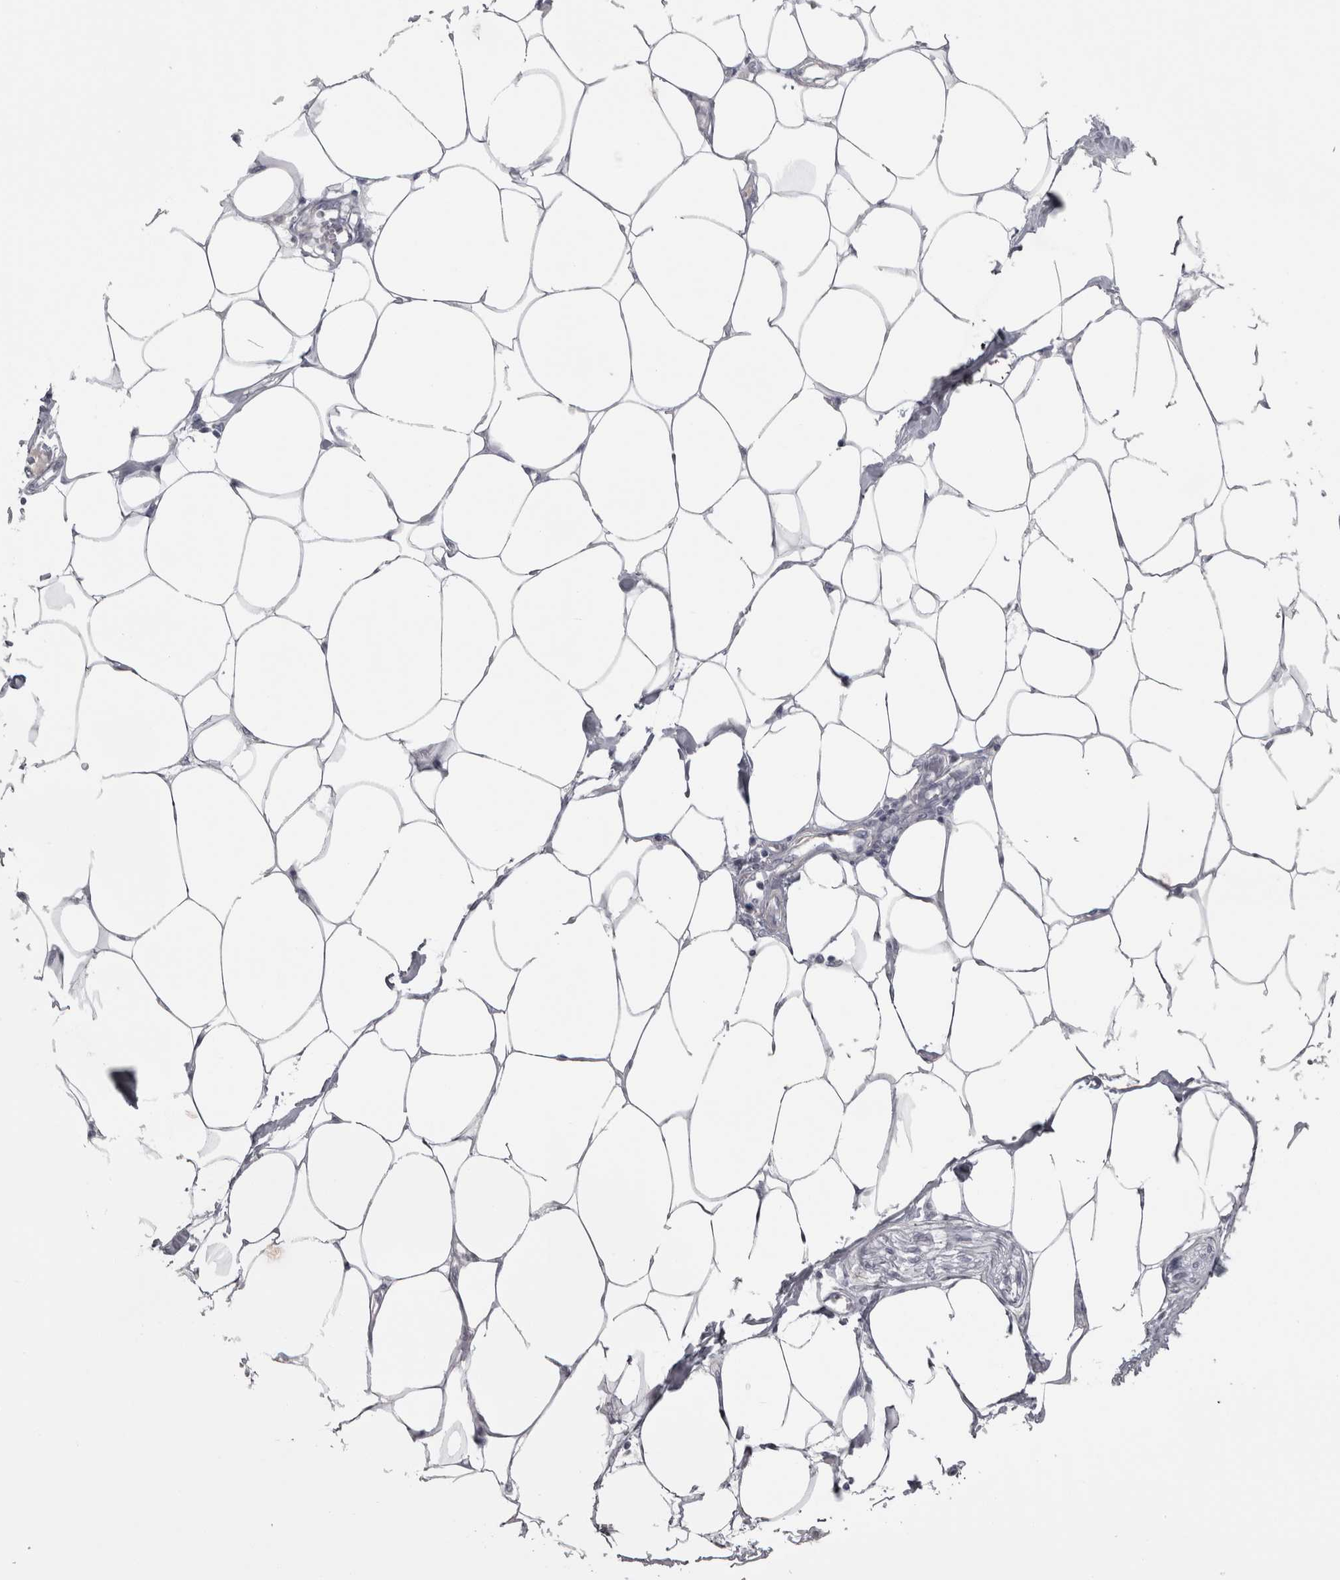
{"staining": {"intensity": "negative", "quantity": "none", "location": "none"}, "tissue": "adipose tissue", "cell_type": "Adipocytes", "image_type": "normal", "snomed": [{"axis": "morphology", "description": "Normal tissue, NOS"}, {"axis": "morphology", "description": "Adenocarcinoma, NOS"}, {"axis": "topography", "description": "Colon"}, {"axis": "topography", "description": "Peripheral nerve tissue"}], "caption": "DAB (3,3'-diaminobenzidine) immunohistochemical staining of normal adipose tissue demonstrates no significant expression in adipocytes.", "gene": "PPP1R12B", "patient": {"sex": "male", "age": 14}}